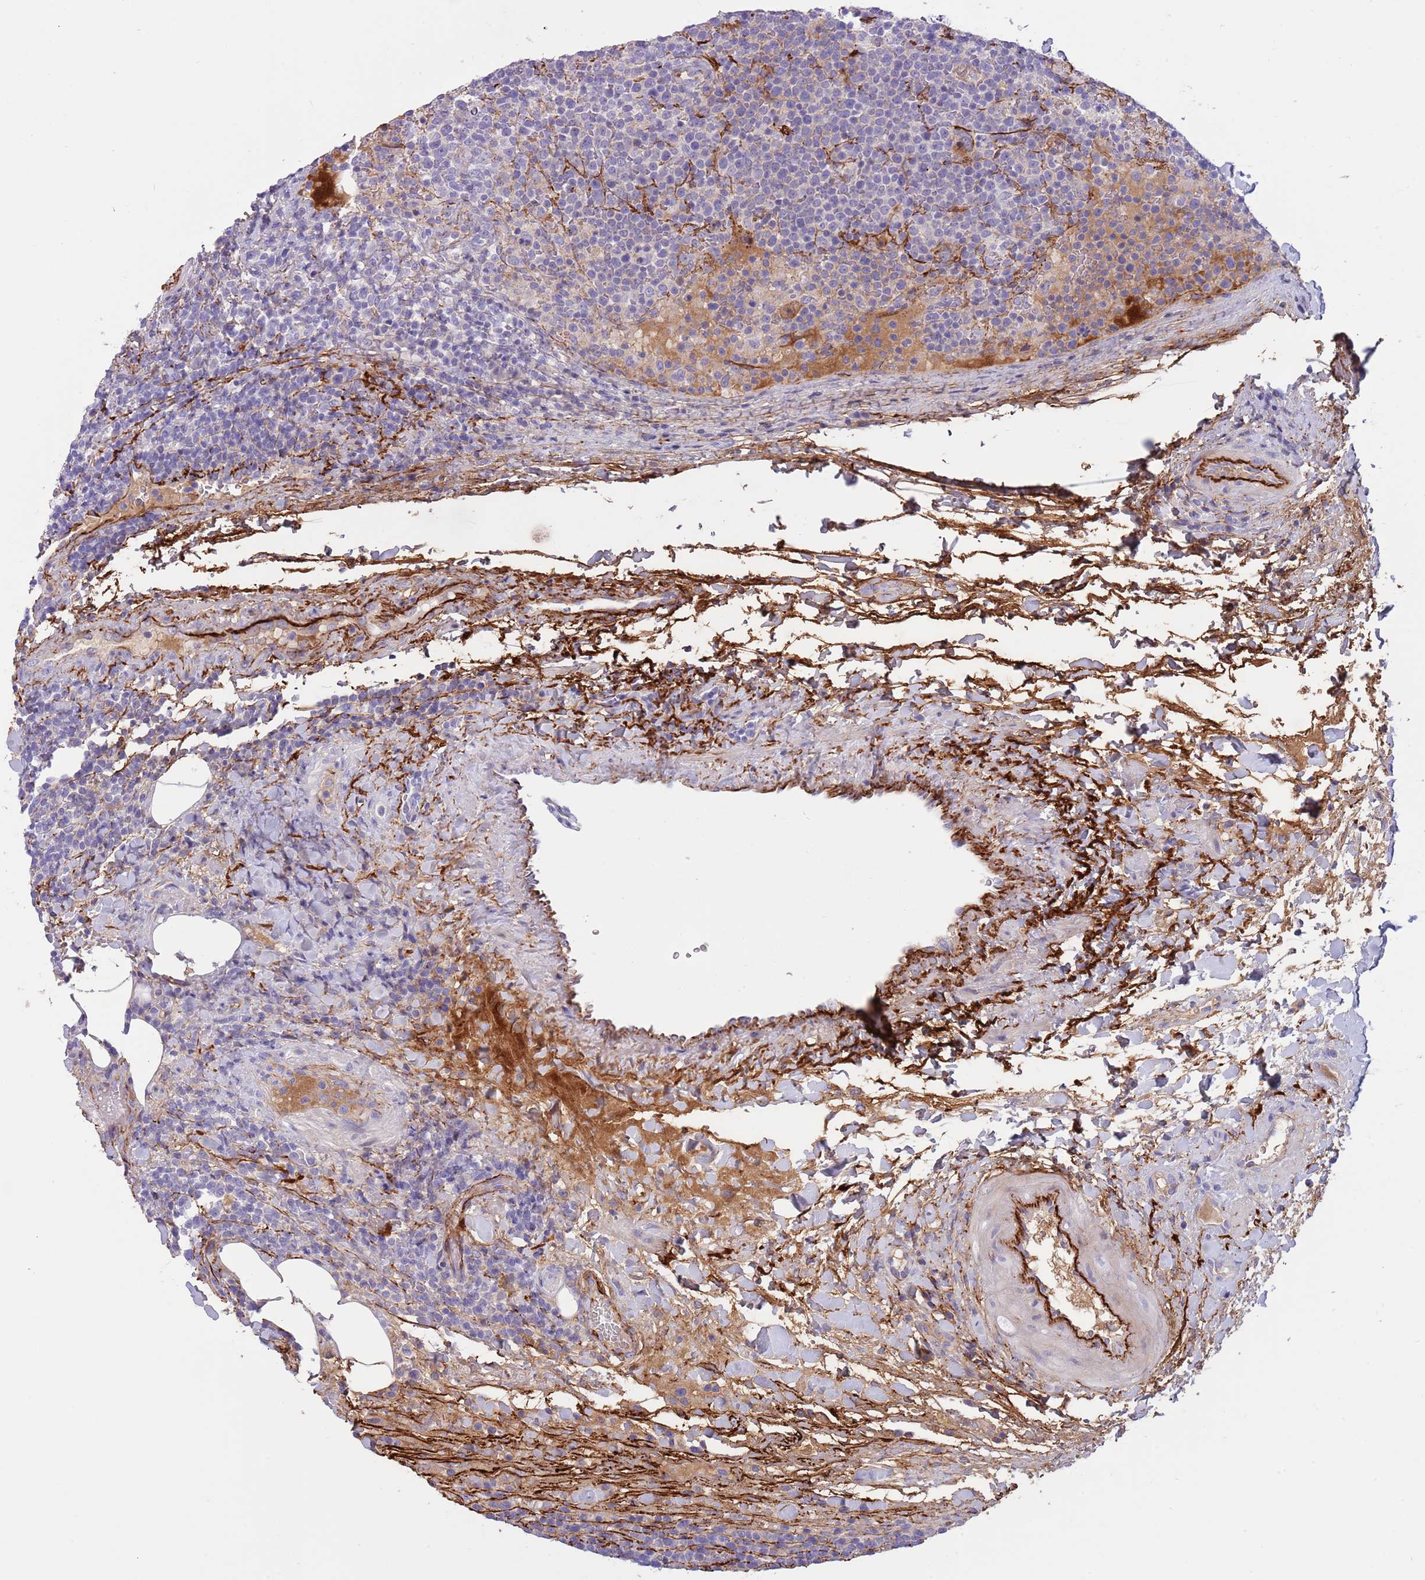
{"staining": {"intensity": "negative", "quantity": "none", "location": "none"}, "tissue": "lymphoma", "cell_type": "Tumor cells", "image_type": "cancer", "snomed": [{"axis": "morphology", "description": "Malignant lymphoma, non-Hodgkin's type, High grade"}, {"axis": "topography", "description": "Lymph node"}], "caption": "DAB immunohistochemical staining of lymphoma reveals no significant staining in tumor cells.", "gene": "LEPROTL1", "patient": {"sex": "male", "age": 61}}